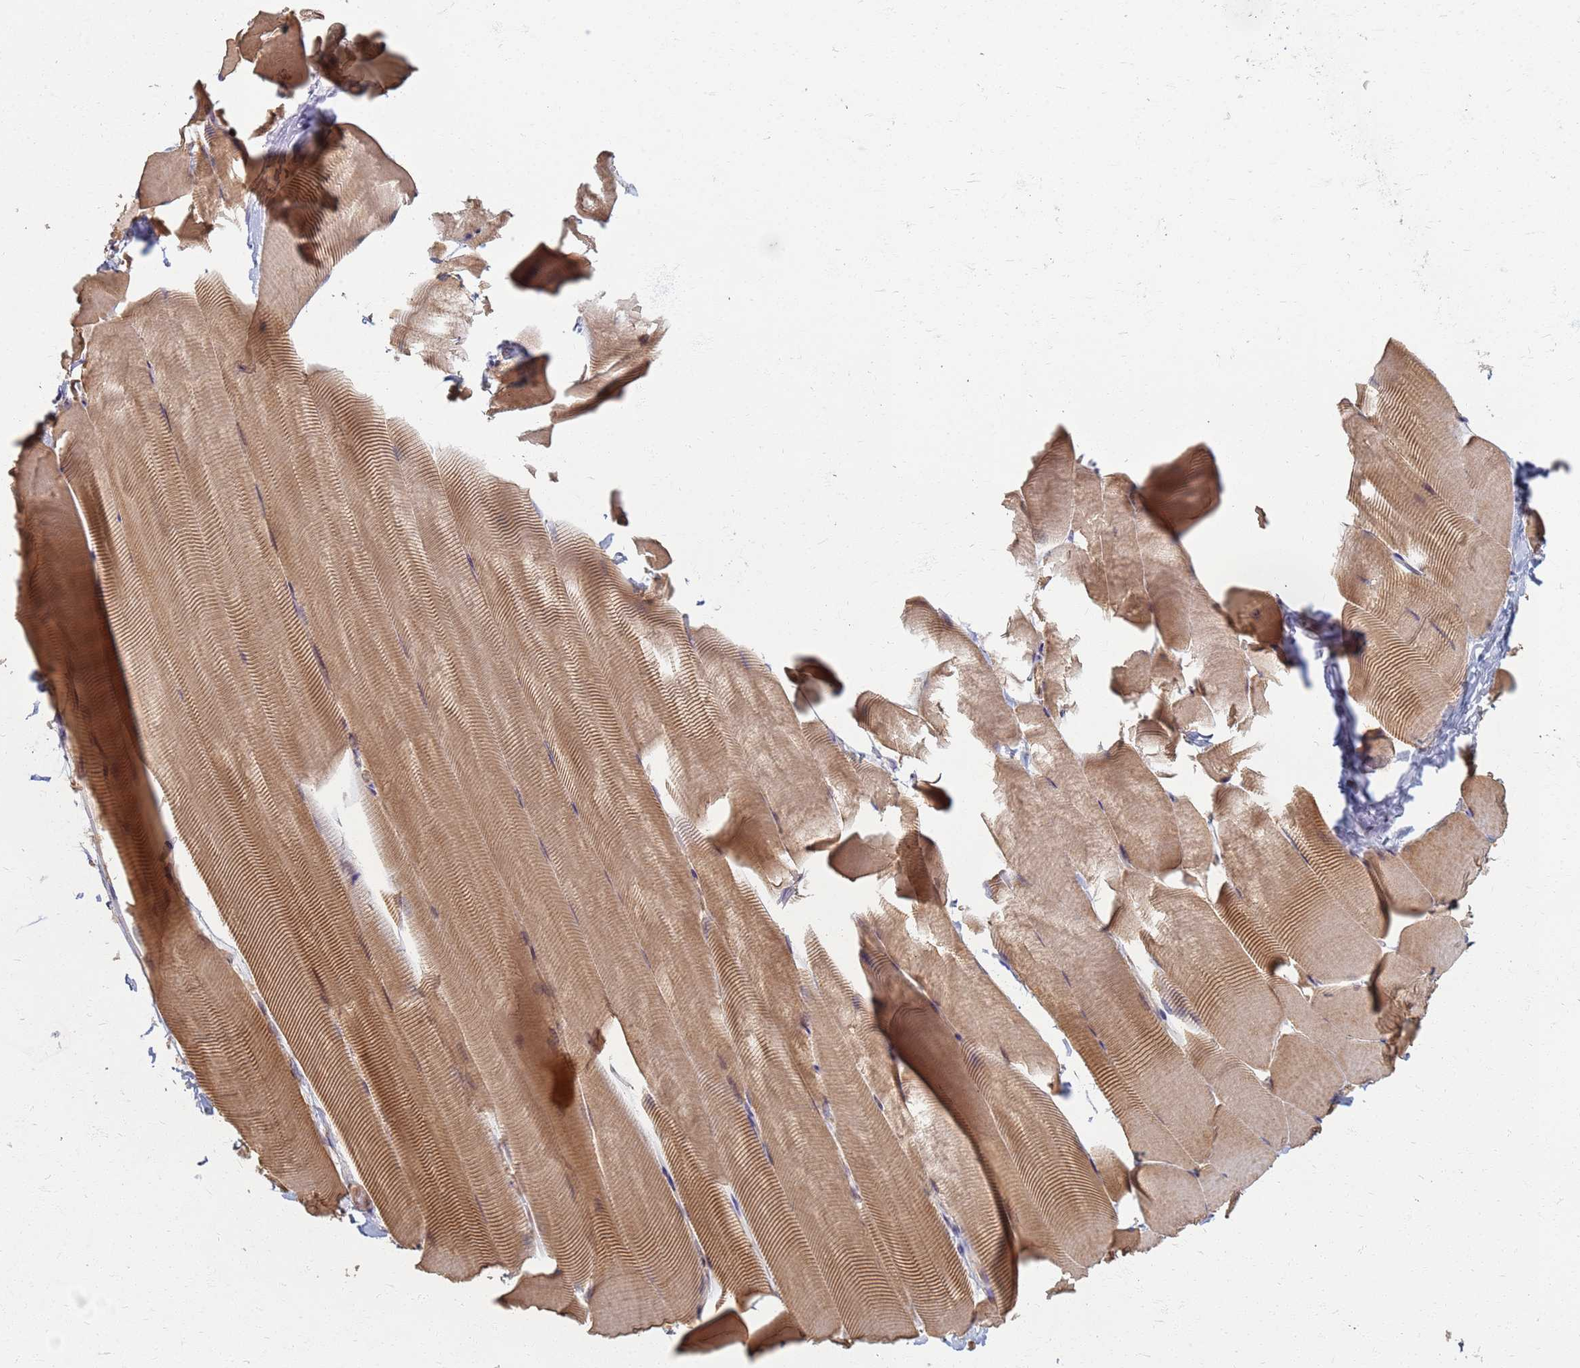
{"staining": {"intensity": "moderate", "quantity": ">75%", "location": "cytoplasmic/membranous"}, "tissue": "skeletal muscle", "cell_type": "Myocytes", "image_type": "normal", "snomed": [{"axis": "morphology", "description": "Normal tissue, NOS"}, {"axis": "topography", "description": "Skeletal muscle"}], "caption": "A brown stain highlights moderate cytoplasmic/membranous expression of a protein in myocytes of unremarkable human skeletal muscle.", "gene": "ITGB4", "patient": {"sex": "male", "age": 25}}